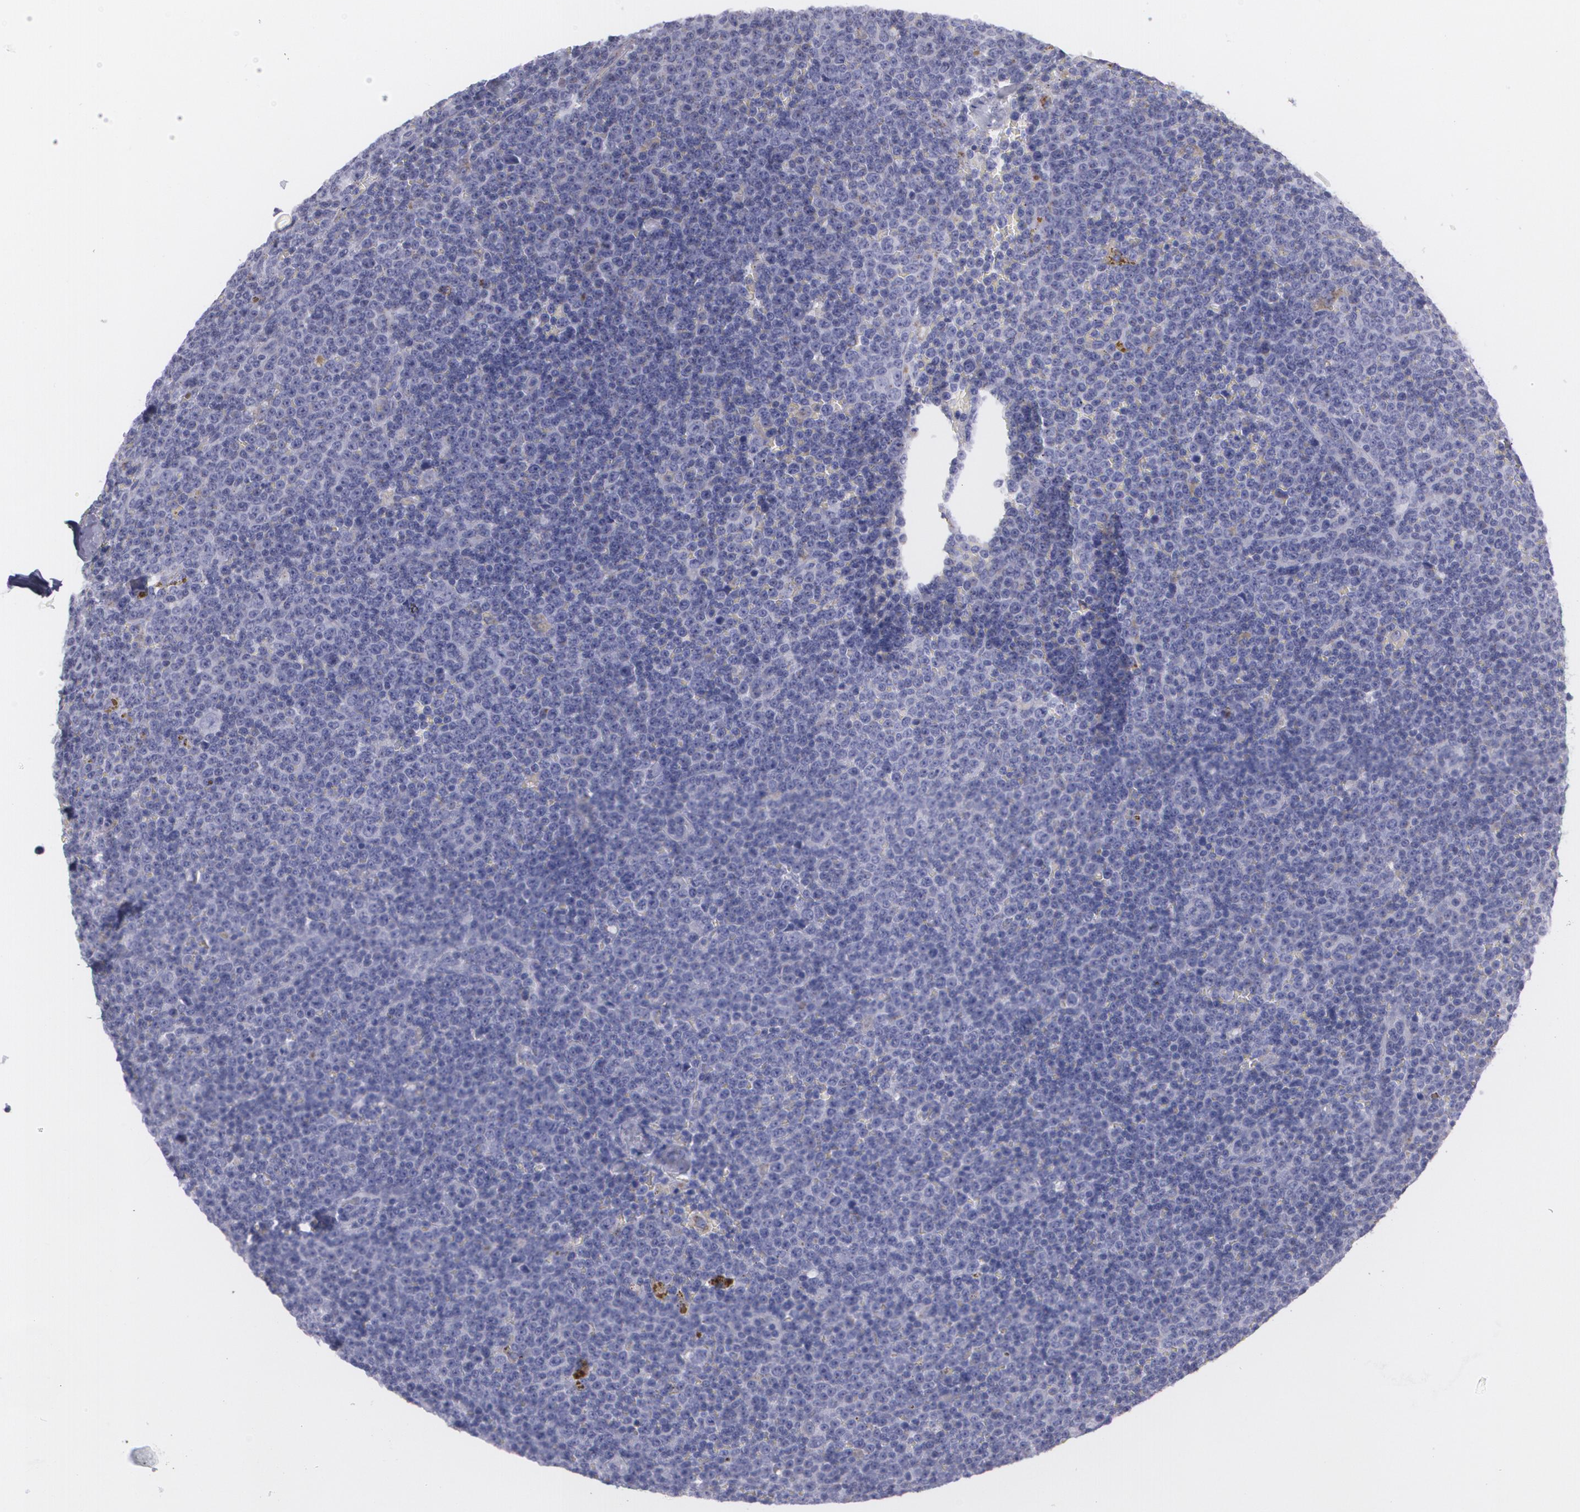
{"staining": {"intensity": "negative", "quantity": "none", "location": "none"}, "tissue": "lymphoma", "cell_type": "Tumor cells", "image_type": "cancer", "snomed": [{"axis": "morphology", "description": "Malignant lymphoma, non-Hodgkin's type, Low grade"}, {"axis": "topography", "description": "Lymph node"}], "caption": "Protein analysis of malignant lymphoma, non-Hodgkin's type (low-grade) displays no significant positivity in tumor cells.", "gene": "CILK1", "patient": {"sex": "male", "age": 50}}